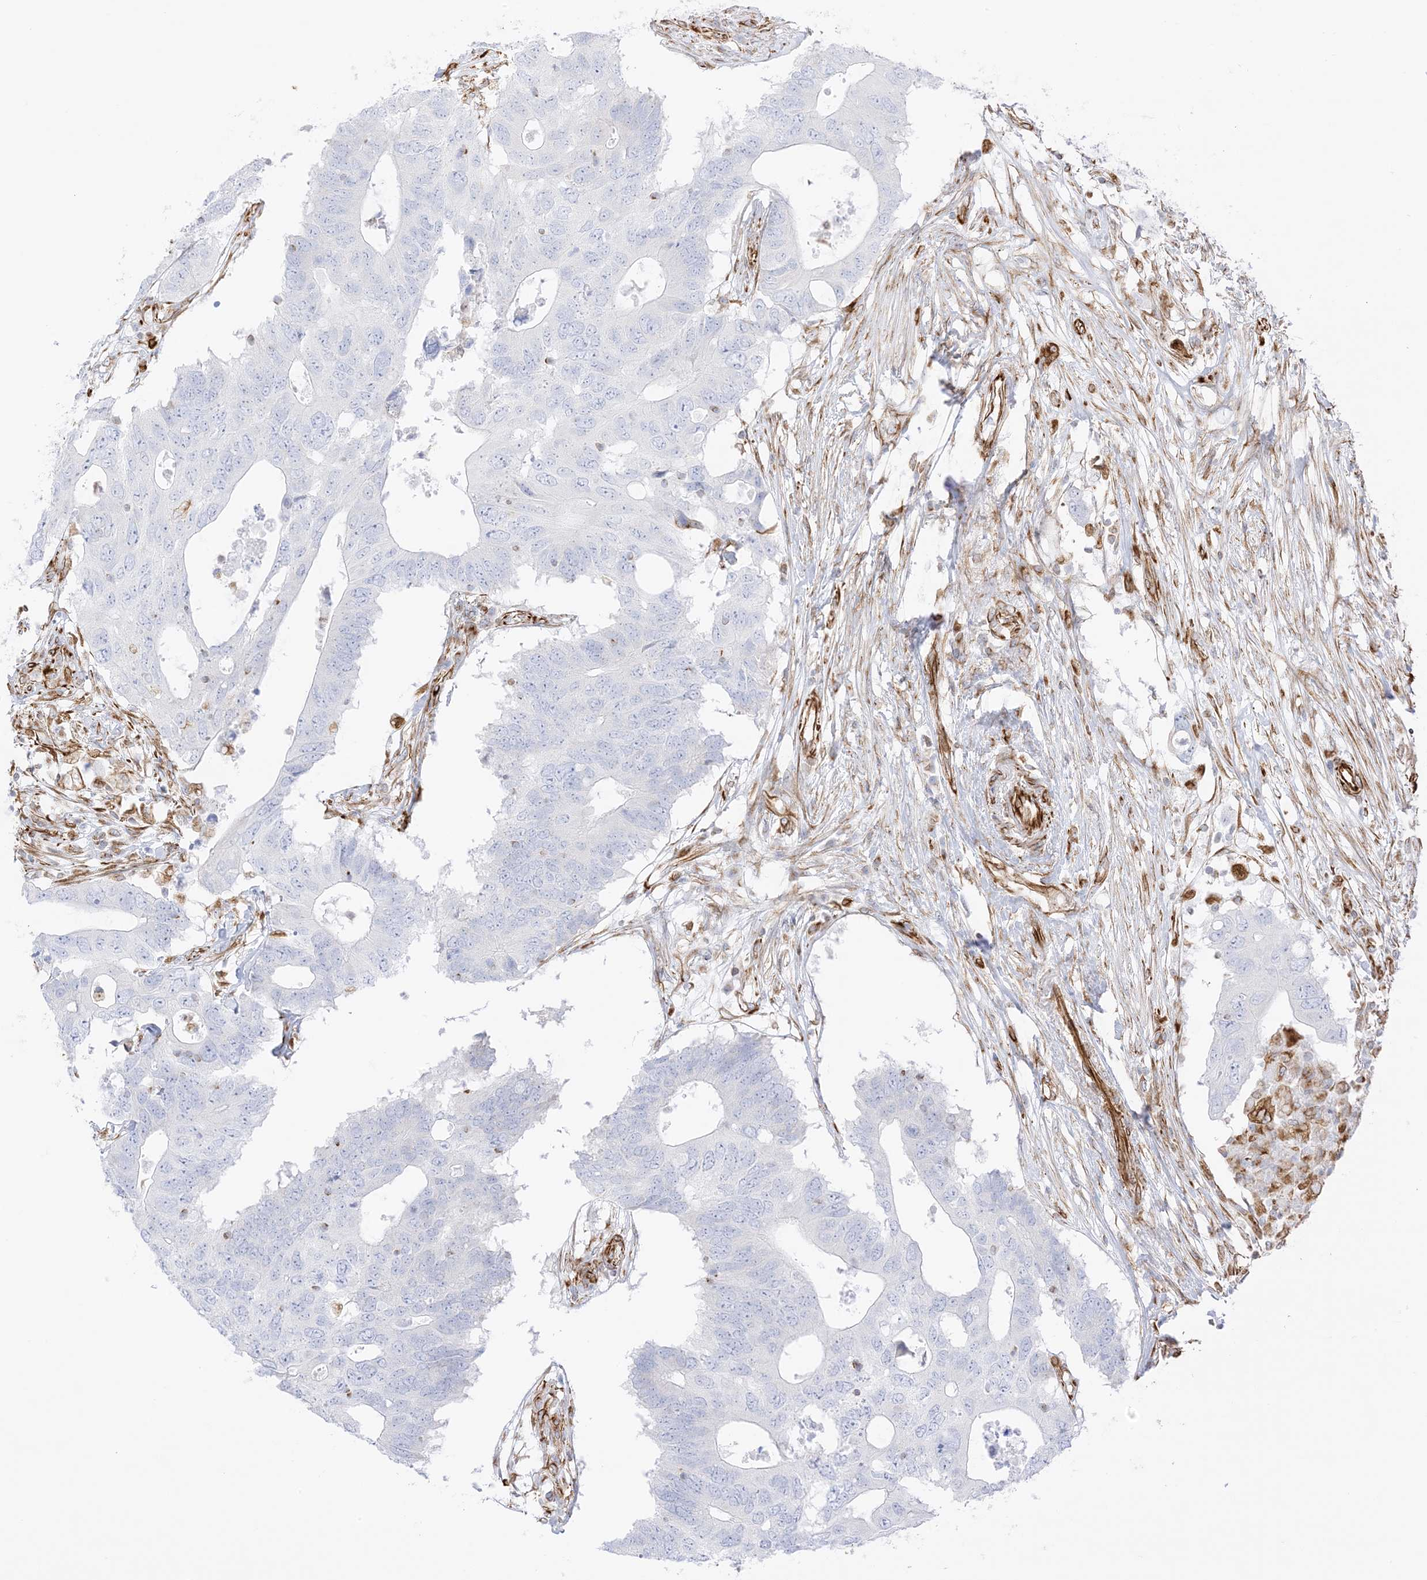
{"staining": {"intensity": "negative", "quantity": "none", "location": "none"}, "tissue": "colorectal cancer", "cell_type": "Tumor cells", "image_type": "cancer", "snomed": [{"axis": "morphology", "description": "Adenocarcinoma, NOS"}, {"axis": "topography", "description": "Colon"}], "caption": "The immunohistochemistry (IHC) image has no significant staining in tumor cells of colorectal cancer (adenocarcinoma) tissue.", "gene": "PID1", "patient": {"sex": "male", "age": 71}}